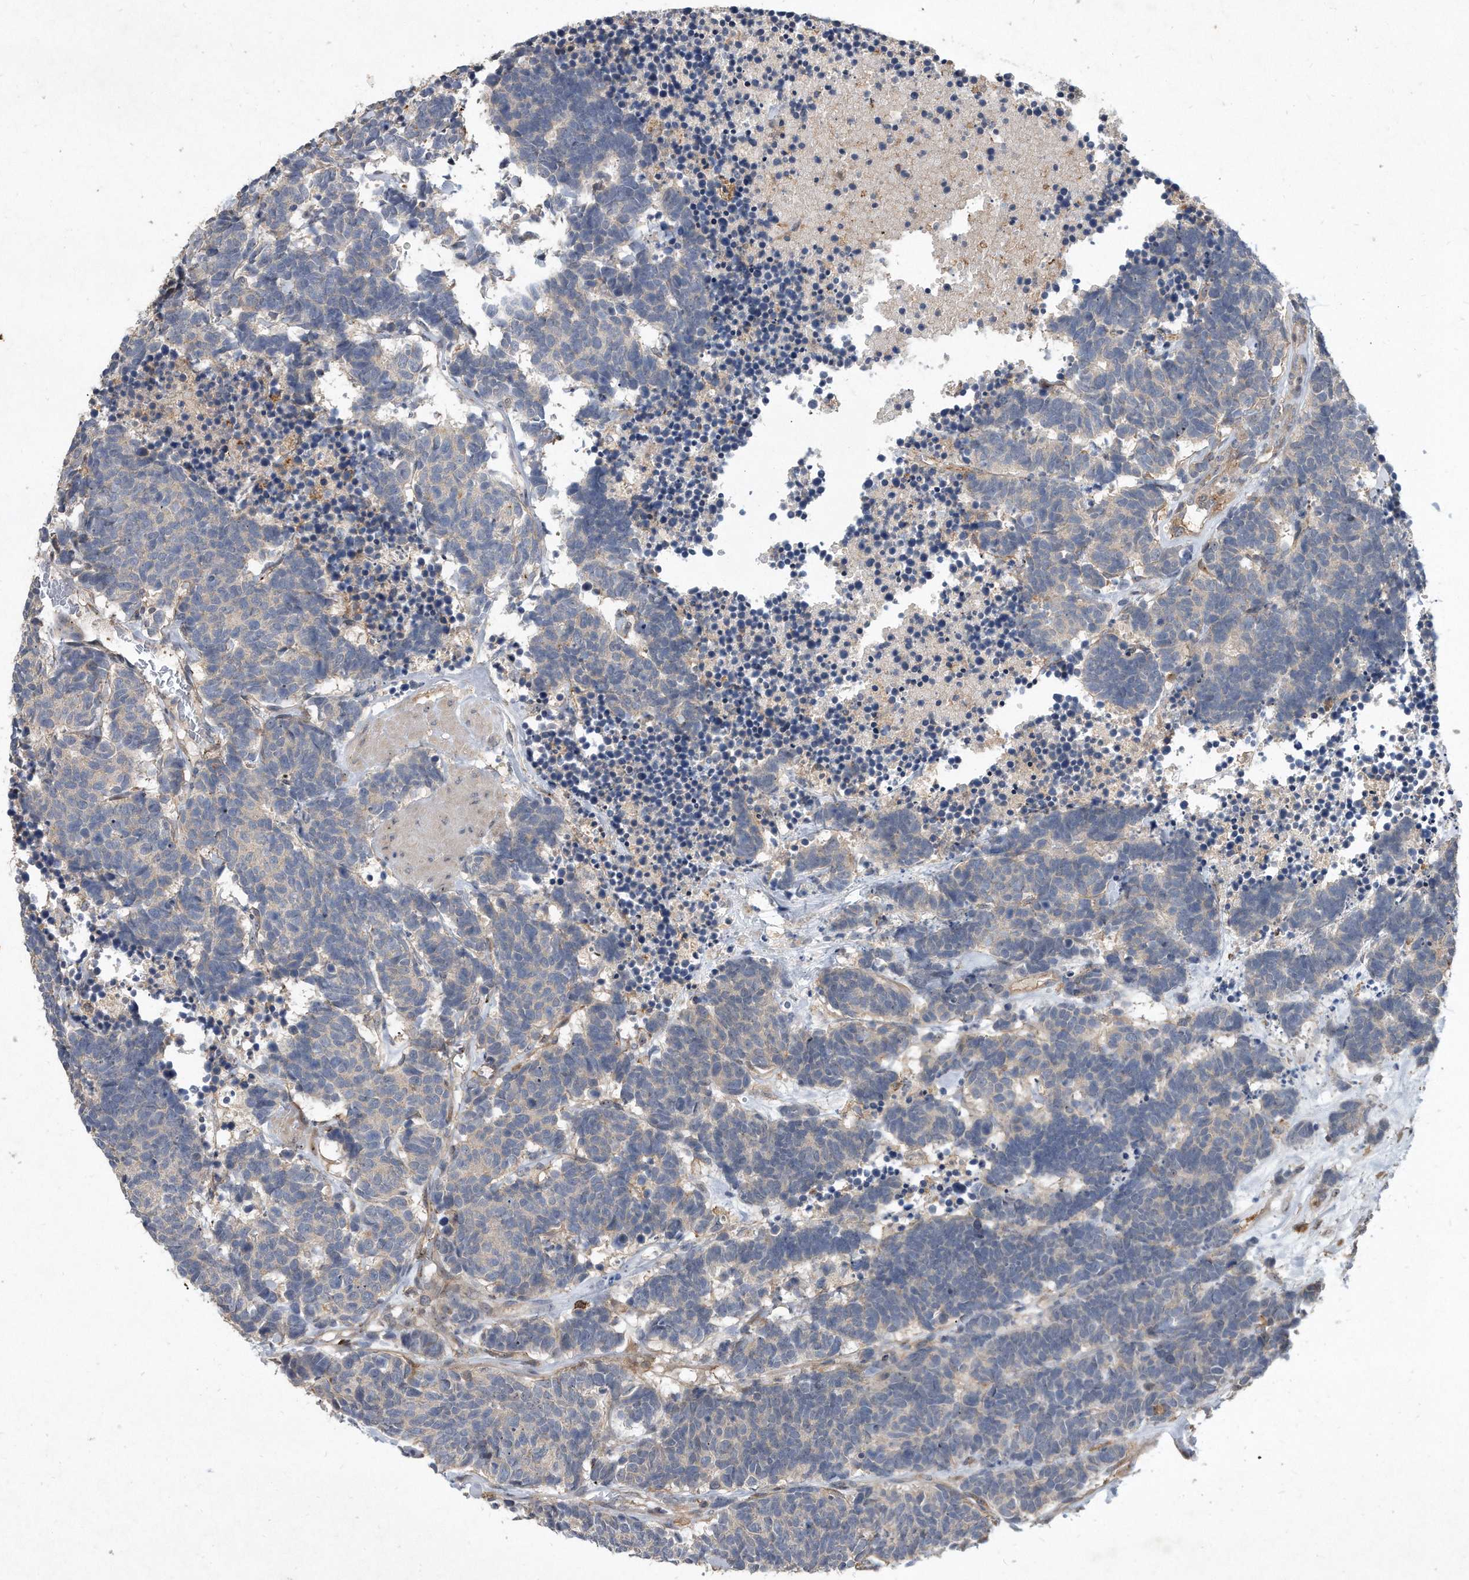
{"staining": {"intensity": "weak", "quantity": "<25%", "location": "cytoplasmic/membranous"}, "tissue": "carcinoid", "cell_type": "Tumor cells", "image_type": "cancer", "snomed": [{"axis": "morphology", "description": "Carcinoma, NOS"}, {"axis": "morphology", "description": "Carcinoid, malignant, NOS"}, {"axis": "topography", "description": "Urinary bladder"}], "caption": "IHC of carcinoid reveals no expression in tumor cells.", "gene": "PGBD2", "patient": {"sex": "male", "age": 57}}